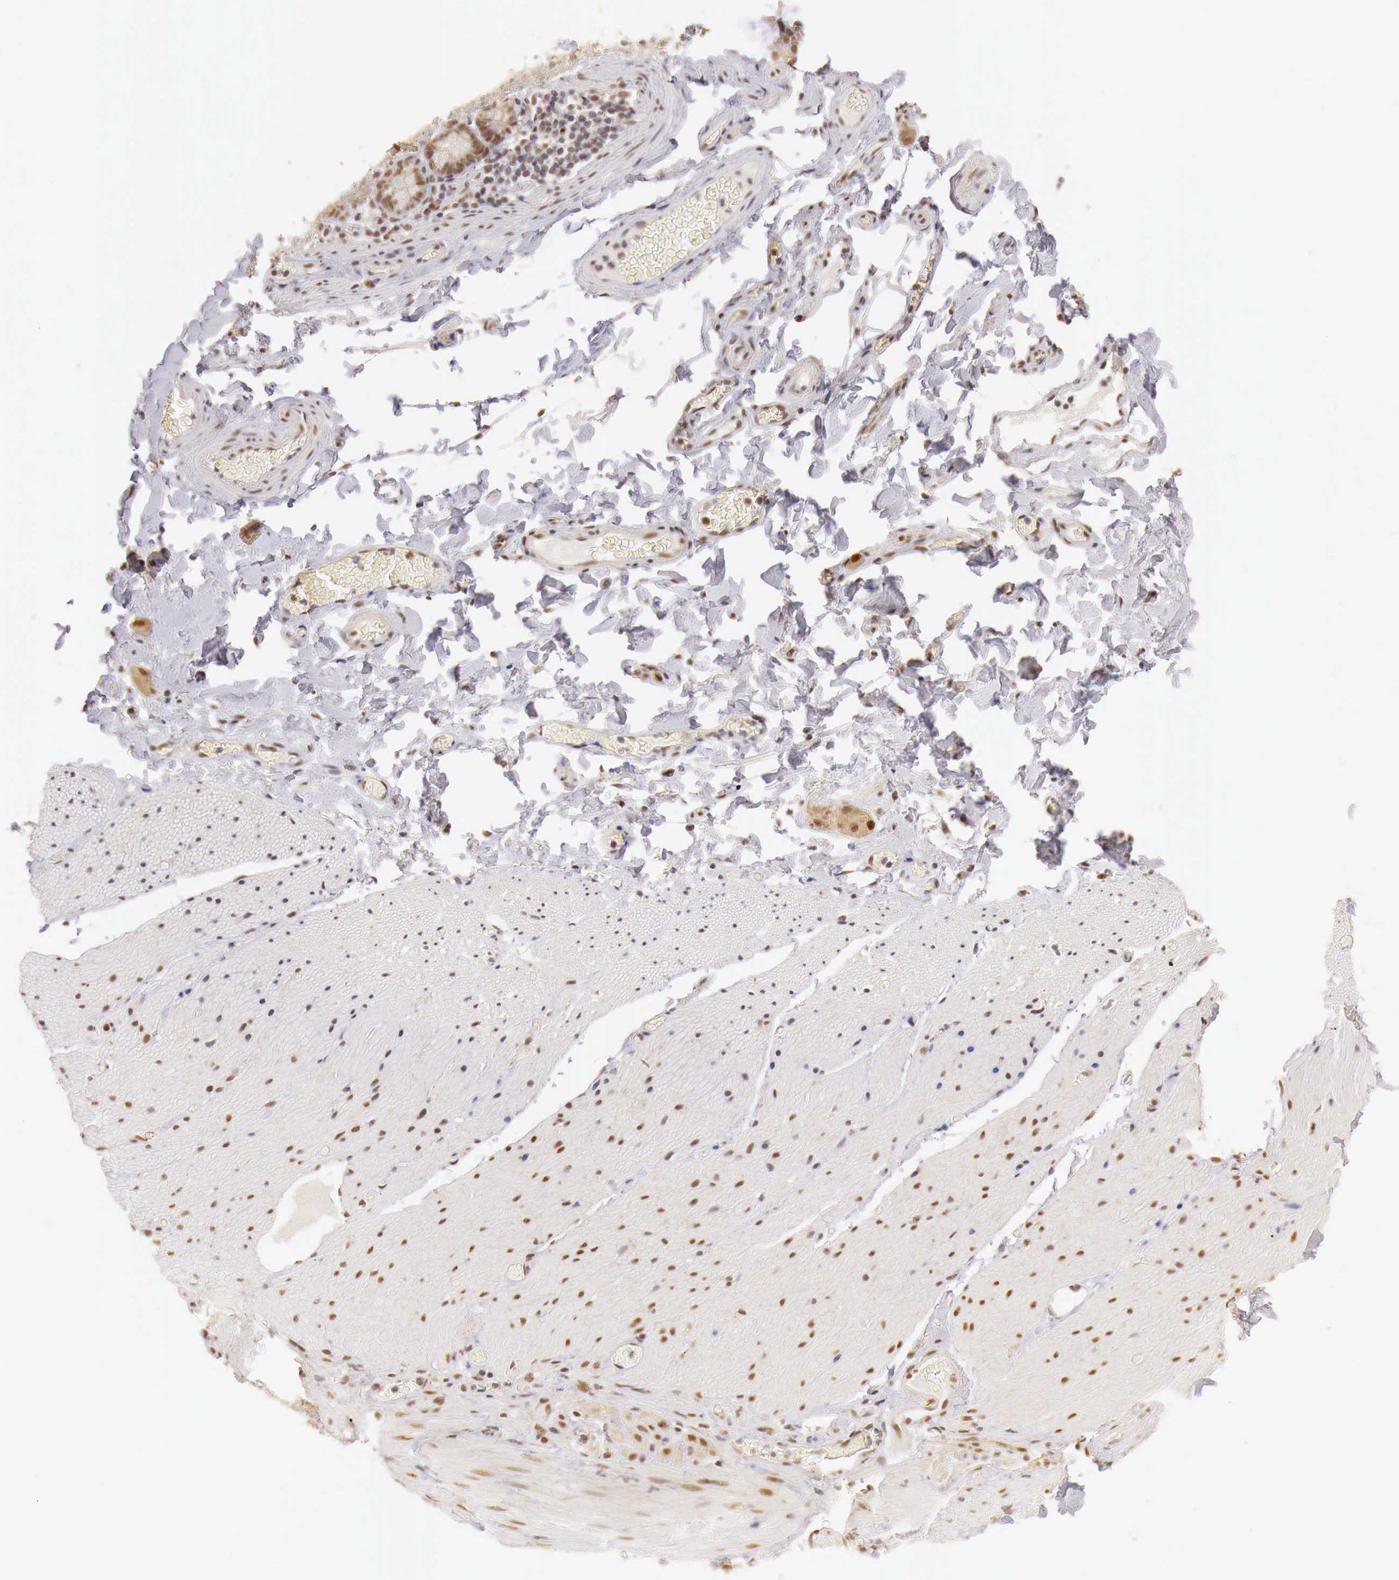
{"staining": {"intensity": "strong", "quantity": ">75%", "location": "nuclear"}, "tissue": "adipose tissue", "cell_type": "Adipocytes", "image_type": "normal", "snomed": [{"axis": "morphology", "description": "Normal tissue, NOS"}, {"axis": "topography", "description": "Duodenum"}], "caption": "Adipose tissue stained with DAB immunohistochemistry (IHC) demonstrates high levels of strong nuclear expression in about >75% of adipocytes. The staining was performed using DAB to visualize the protein expression in brown, while the nuclei were stained in blue with hematoxylin (Magnification: 20x).", "gene": "GPKOW", "patient": {"sex": "male", "age": 63}}